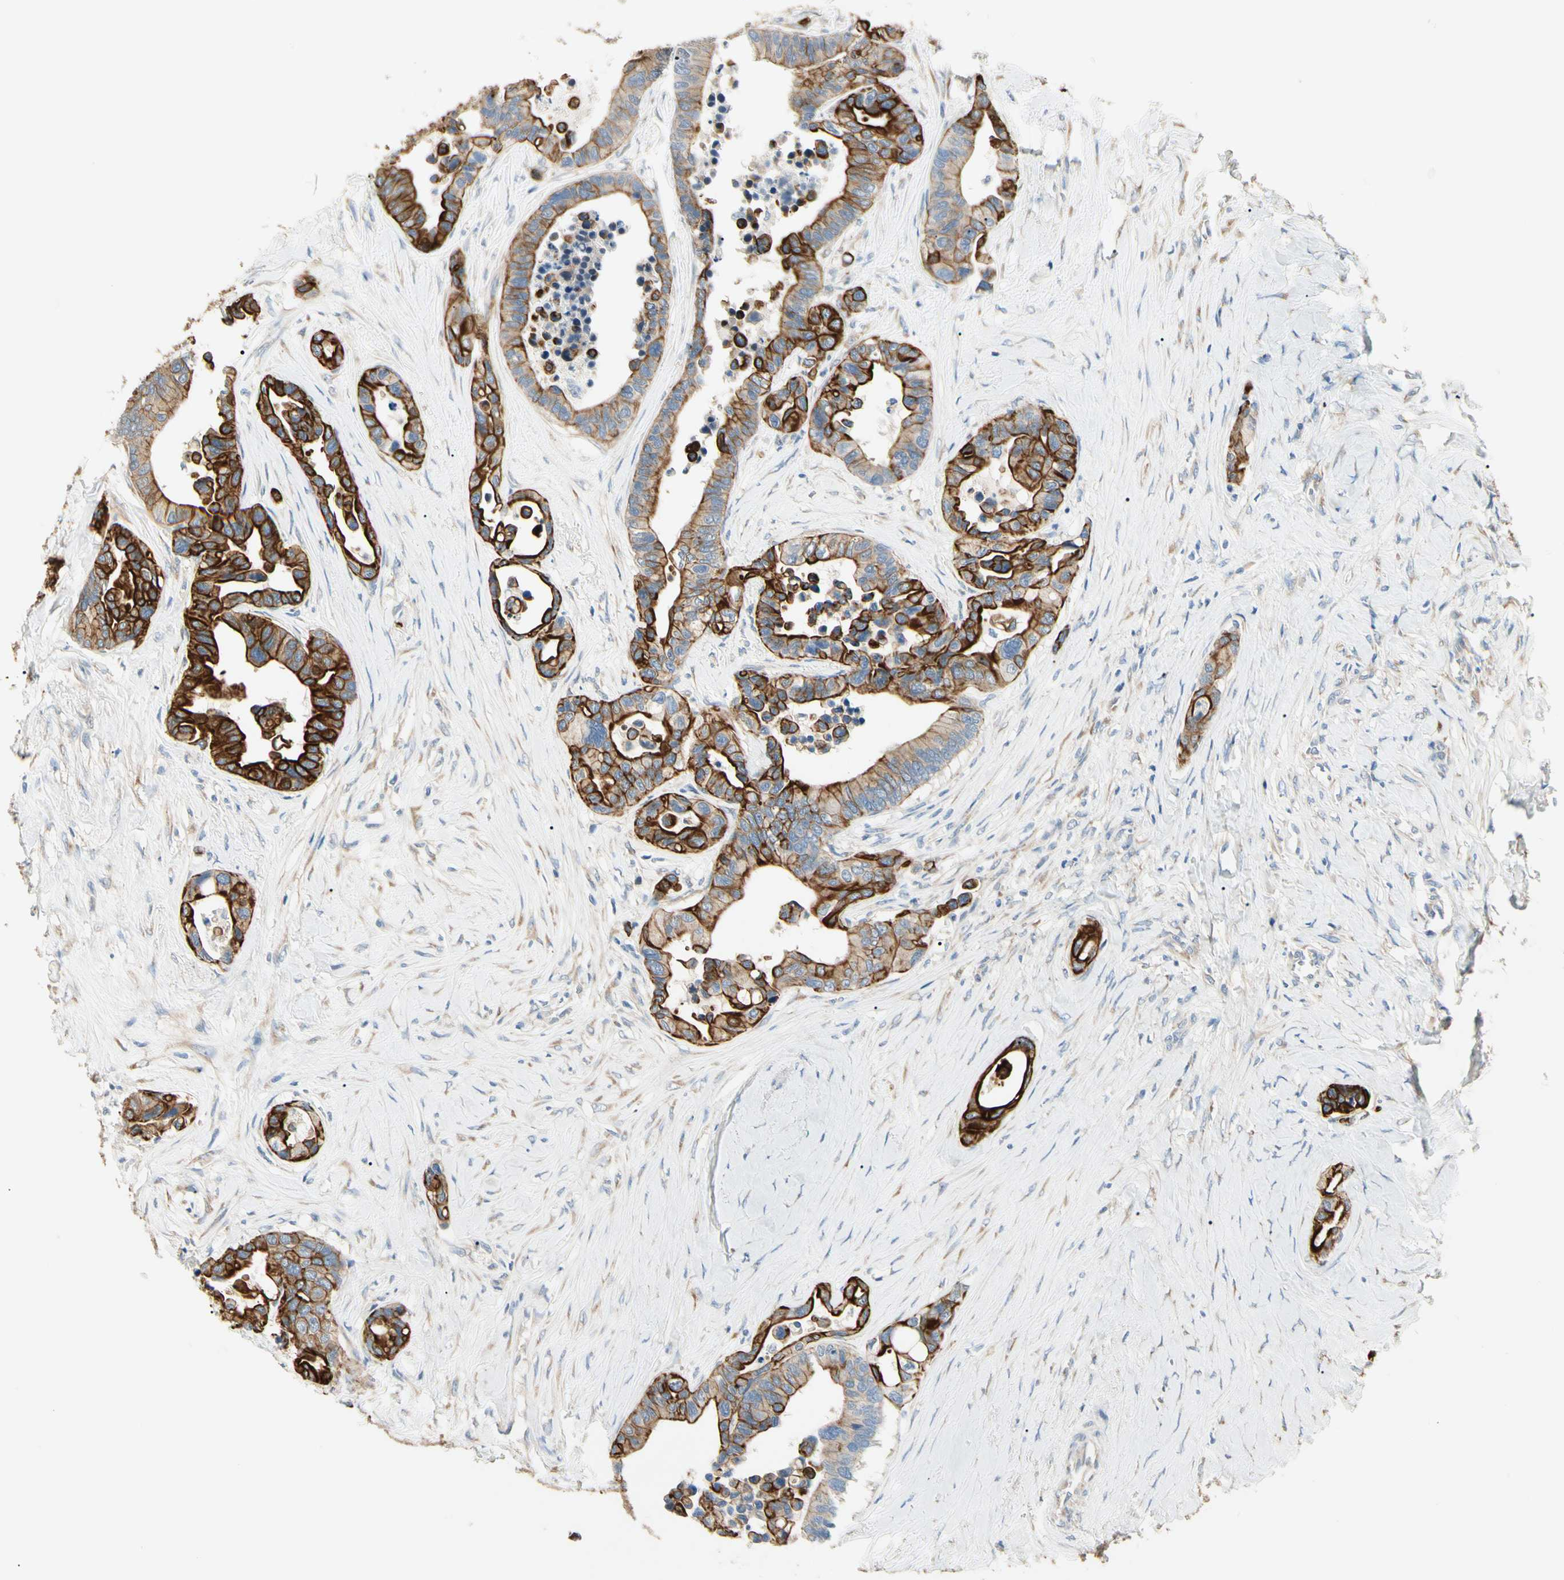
{"staining": {"intensity": "strong", "quantity": ">75%", "location": "cytoplasmic/membranous"}, "tissue": "colorectal cancer", "cell_type": "Tumor cells", "image_type": "cancer", "snomed": [{"axis": "morphology", "description": "Normal tissue, NOS"}, {"axis": "morphology", "description": "Adenocarcinoma, NOS"}, {"axis": "topography", "description": "Colon"}], "caption": "This is a photomicrograph of immunohistochemistry staining of colorectal cancer, which shows strong staining in the cytoplasmic/membranous of tumor cells.", "gene": "DUSP12", "patient": {"sex": "male", "age": 82}}